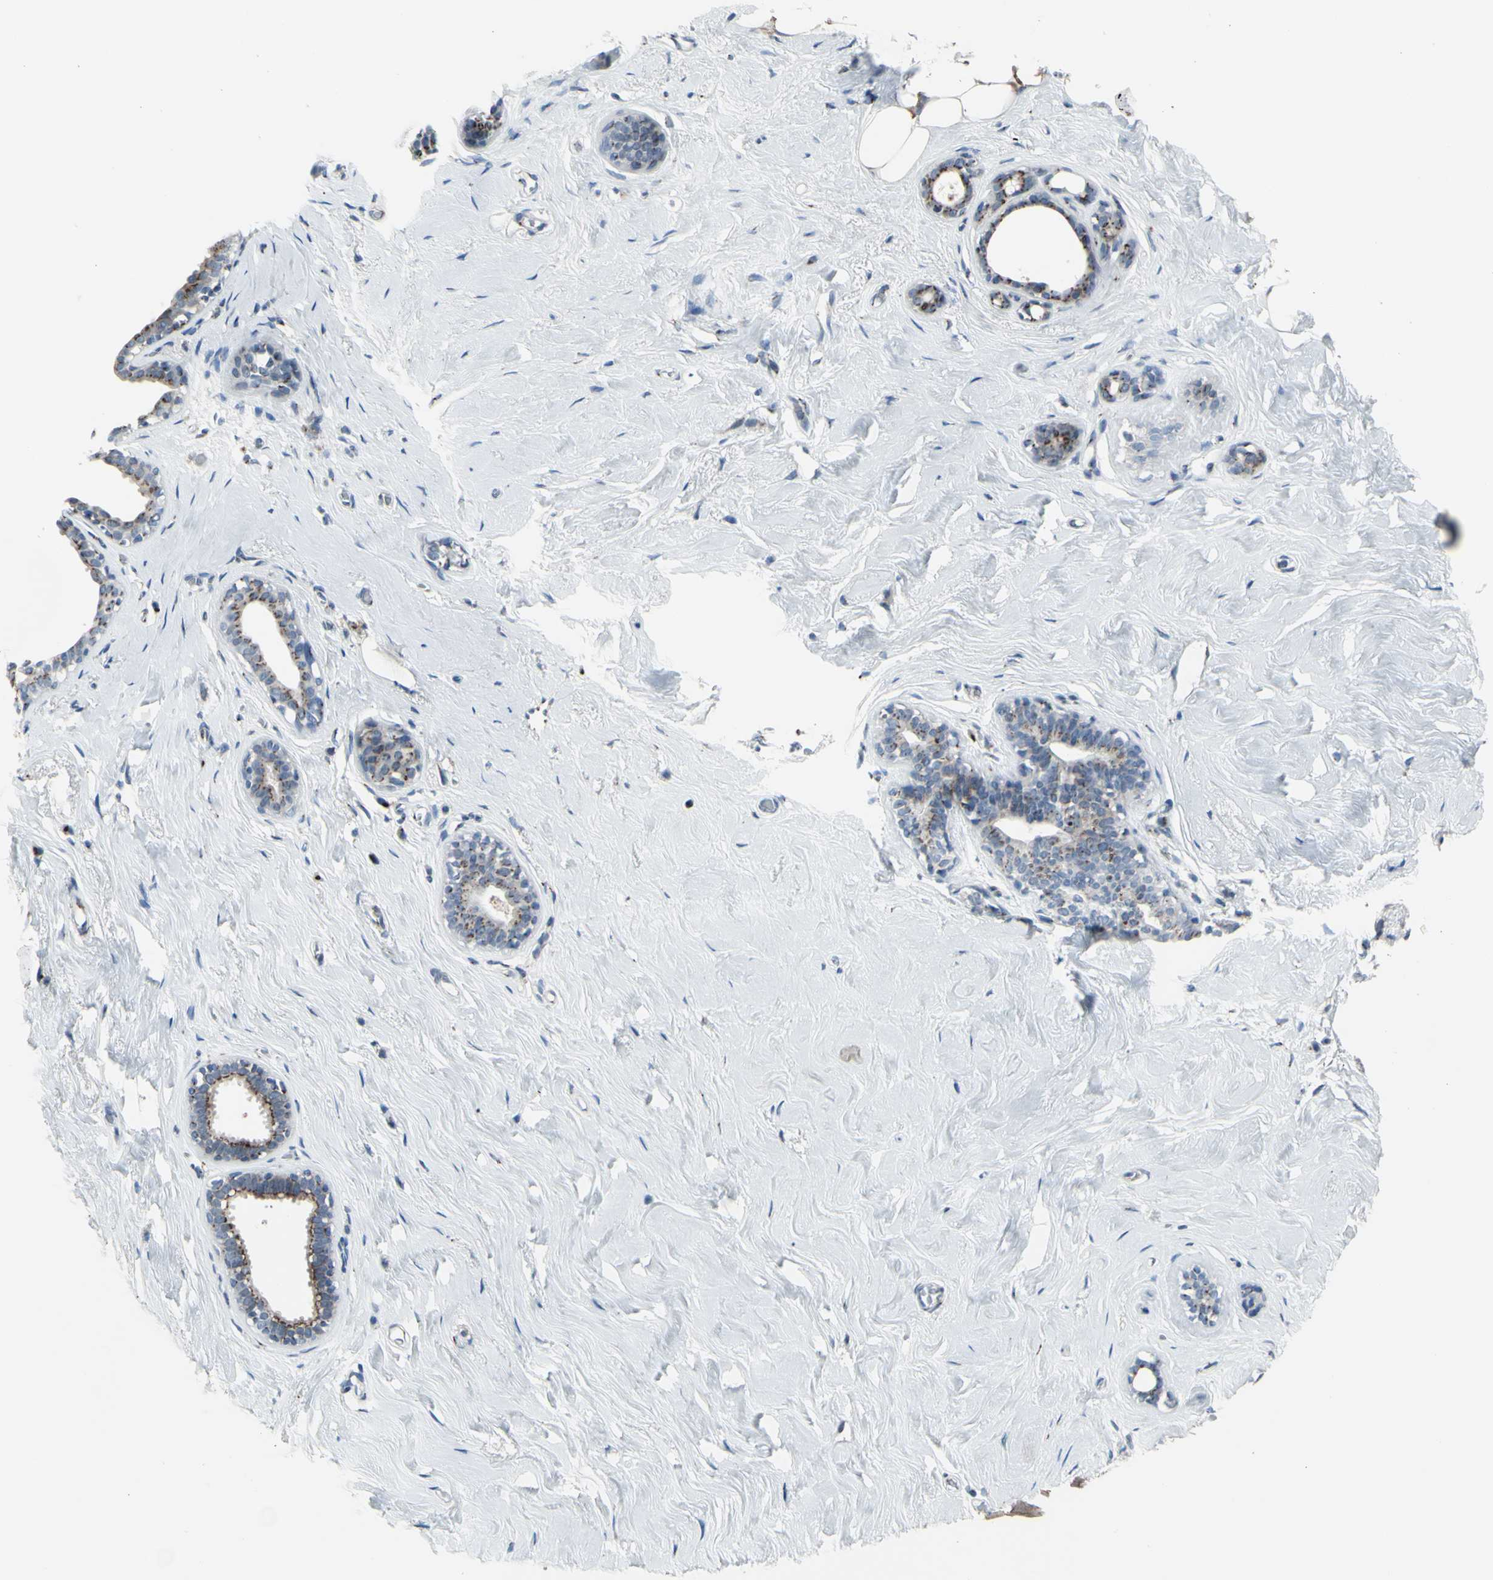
{"staining": {"intensity": "moderate", "quantity": "25%-75%", "location": "cytoplasmic/membranous"}, "tissue": "breast", "cell_type": "Glandular cells", "image_type": "normal", "snomed": [{"axis": "morphology", "description": "Normal tissue, NOS"}, {"axis": "topography", "description": "Breast"}], "caption": "Immunohistochemical staining of unremarkable breast demonstrates medium levels of moderate cytoplasmic/membranous expression in approximately 25%-75% of glandular cells.", "gene": "GLG1", "patient": {"sex": "female", "age": 75}}